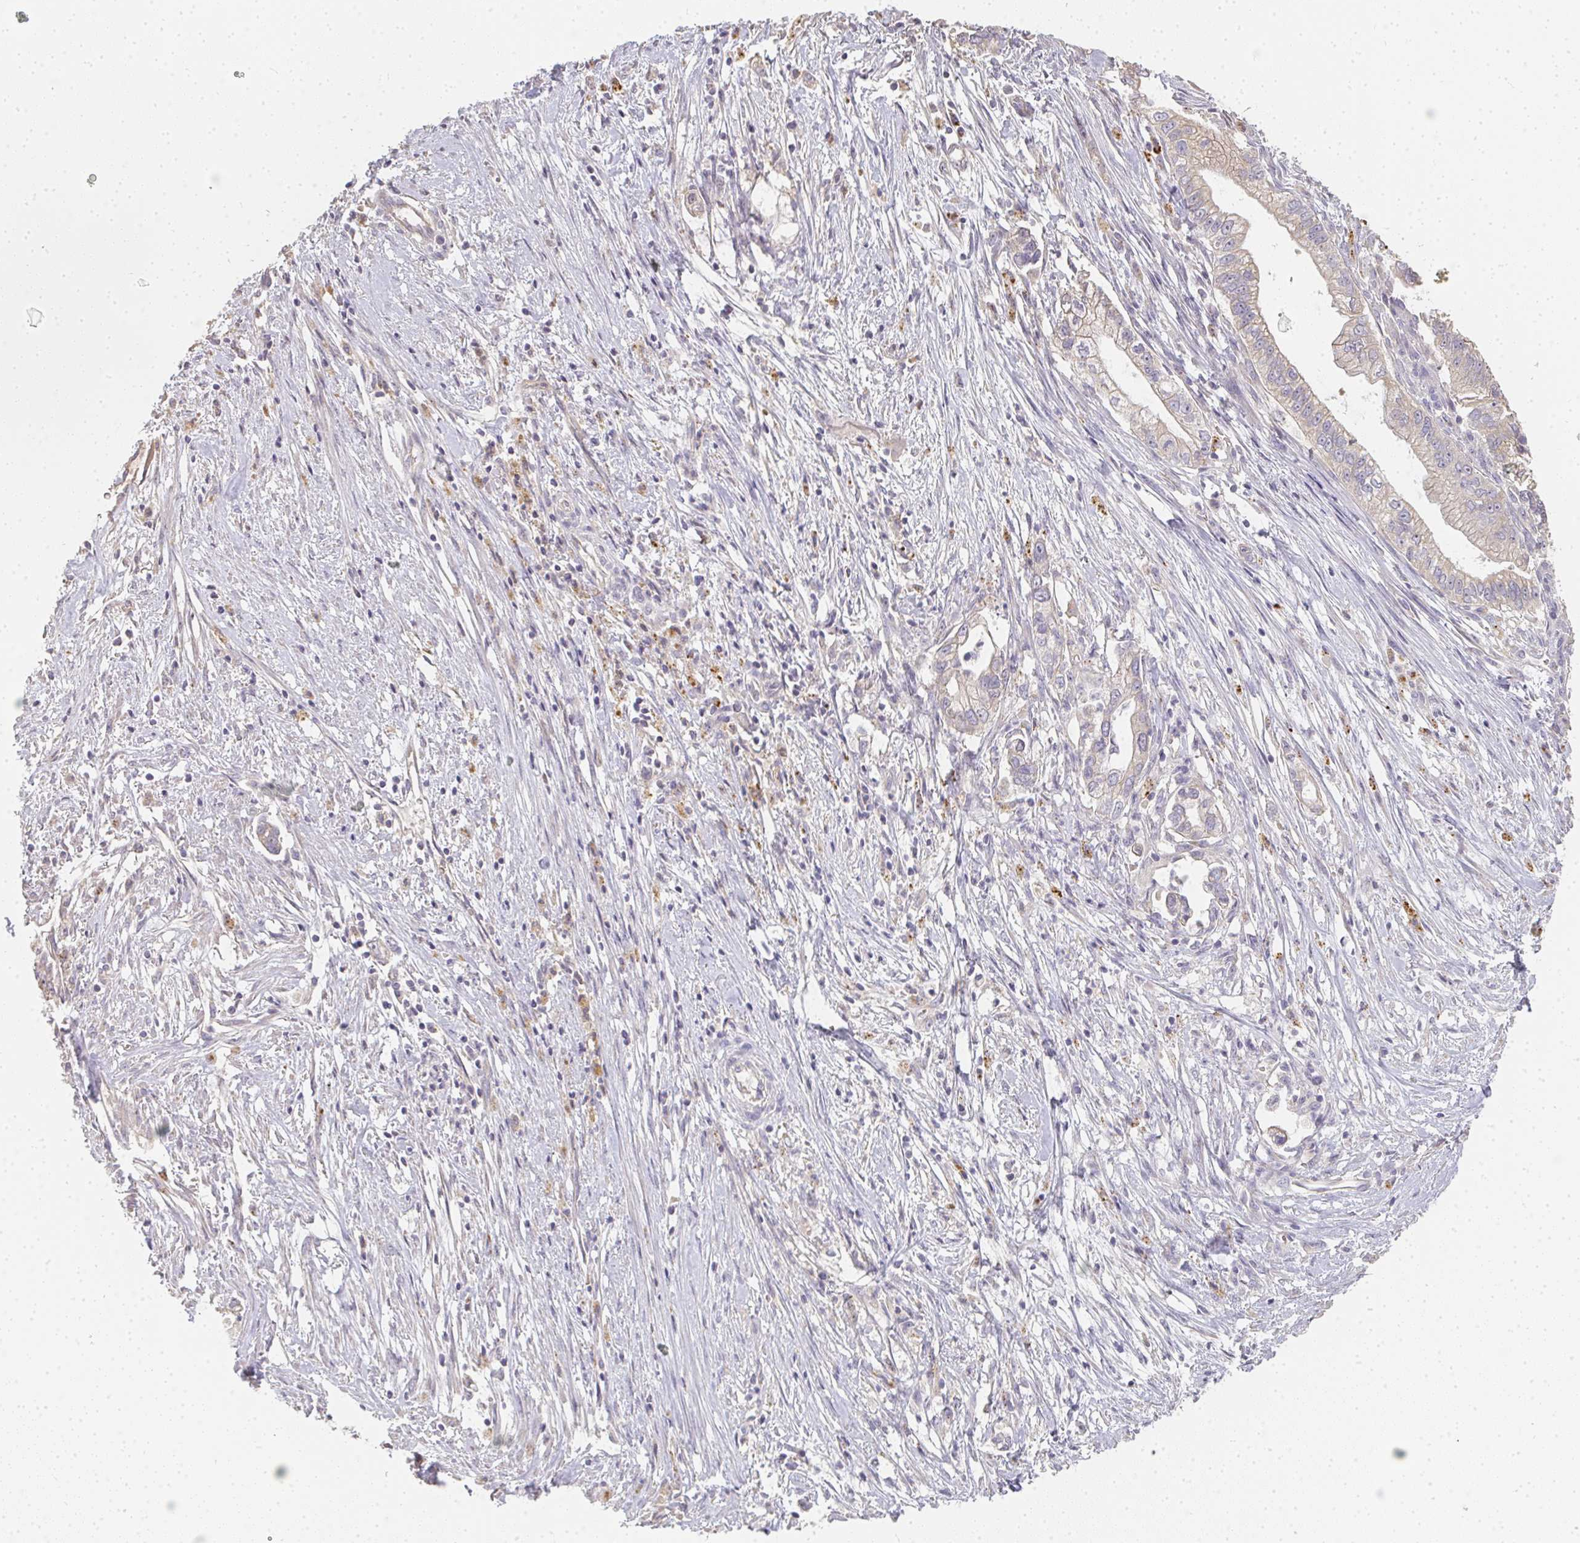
{"staining": {"intensity": "negative", "quantity": "none", "location": "none"}, "tissue": "pancreatic cancer", "cell_type": "Tumor cells", "image_type": "cancer", "snomed": [{"axis": "morphology", "description": "Adenocarcinoma, NOS"}, {"axis": "topography", "description": "Pancreas"}], "caption": "This is a micrograph of IHC staining of adenocarcinoma (pancreatic), which shows no positivity in tumor cells.", "gene": "SLC35B3", "patient": {"sex": "male", "age": 70}}